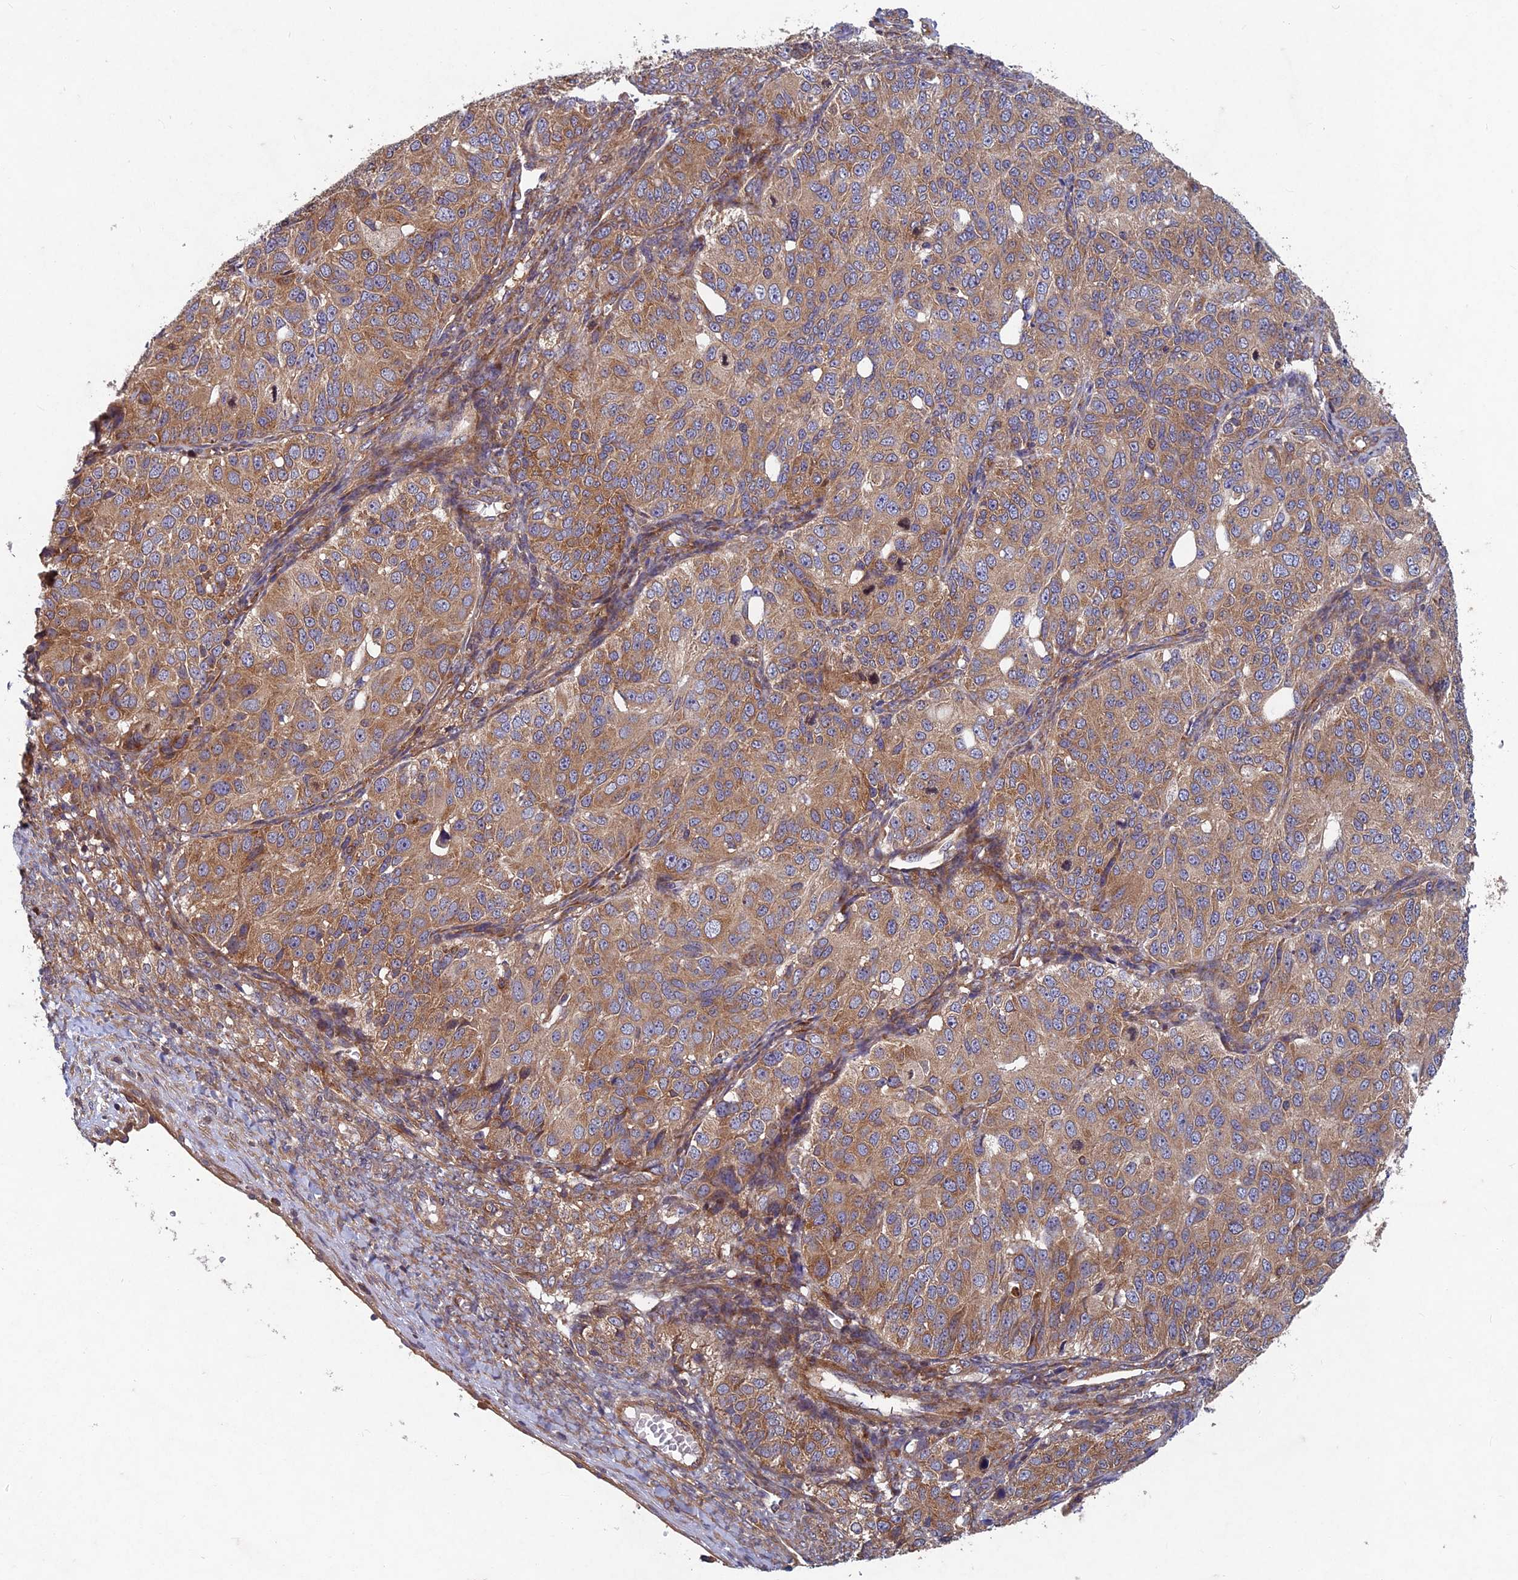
{"staining": {"intensity": "moderate", "quantity": ">75%", "location": "cytoplasmic/membranous"}, "tissue": "ovarian cancer", "cell_type": "Tumor cells", "image_type": "cancer", "snomed": [{"axis": "morphology", "description": "Carcinoma, endometroid"}, {"axis": "topography", "description": "Ovary"}], "caption": "Protein staining by immunohistochemistry (IHC) exhibits moderate cytoplasmic/membranous staining in about >75% of tumor cells in ovarian cancer. The protein of interest is shown in brown color, while the nuclei are stained blue.", "gene": "NCAPG", "patient": {"sex": "female", "age": 51}}